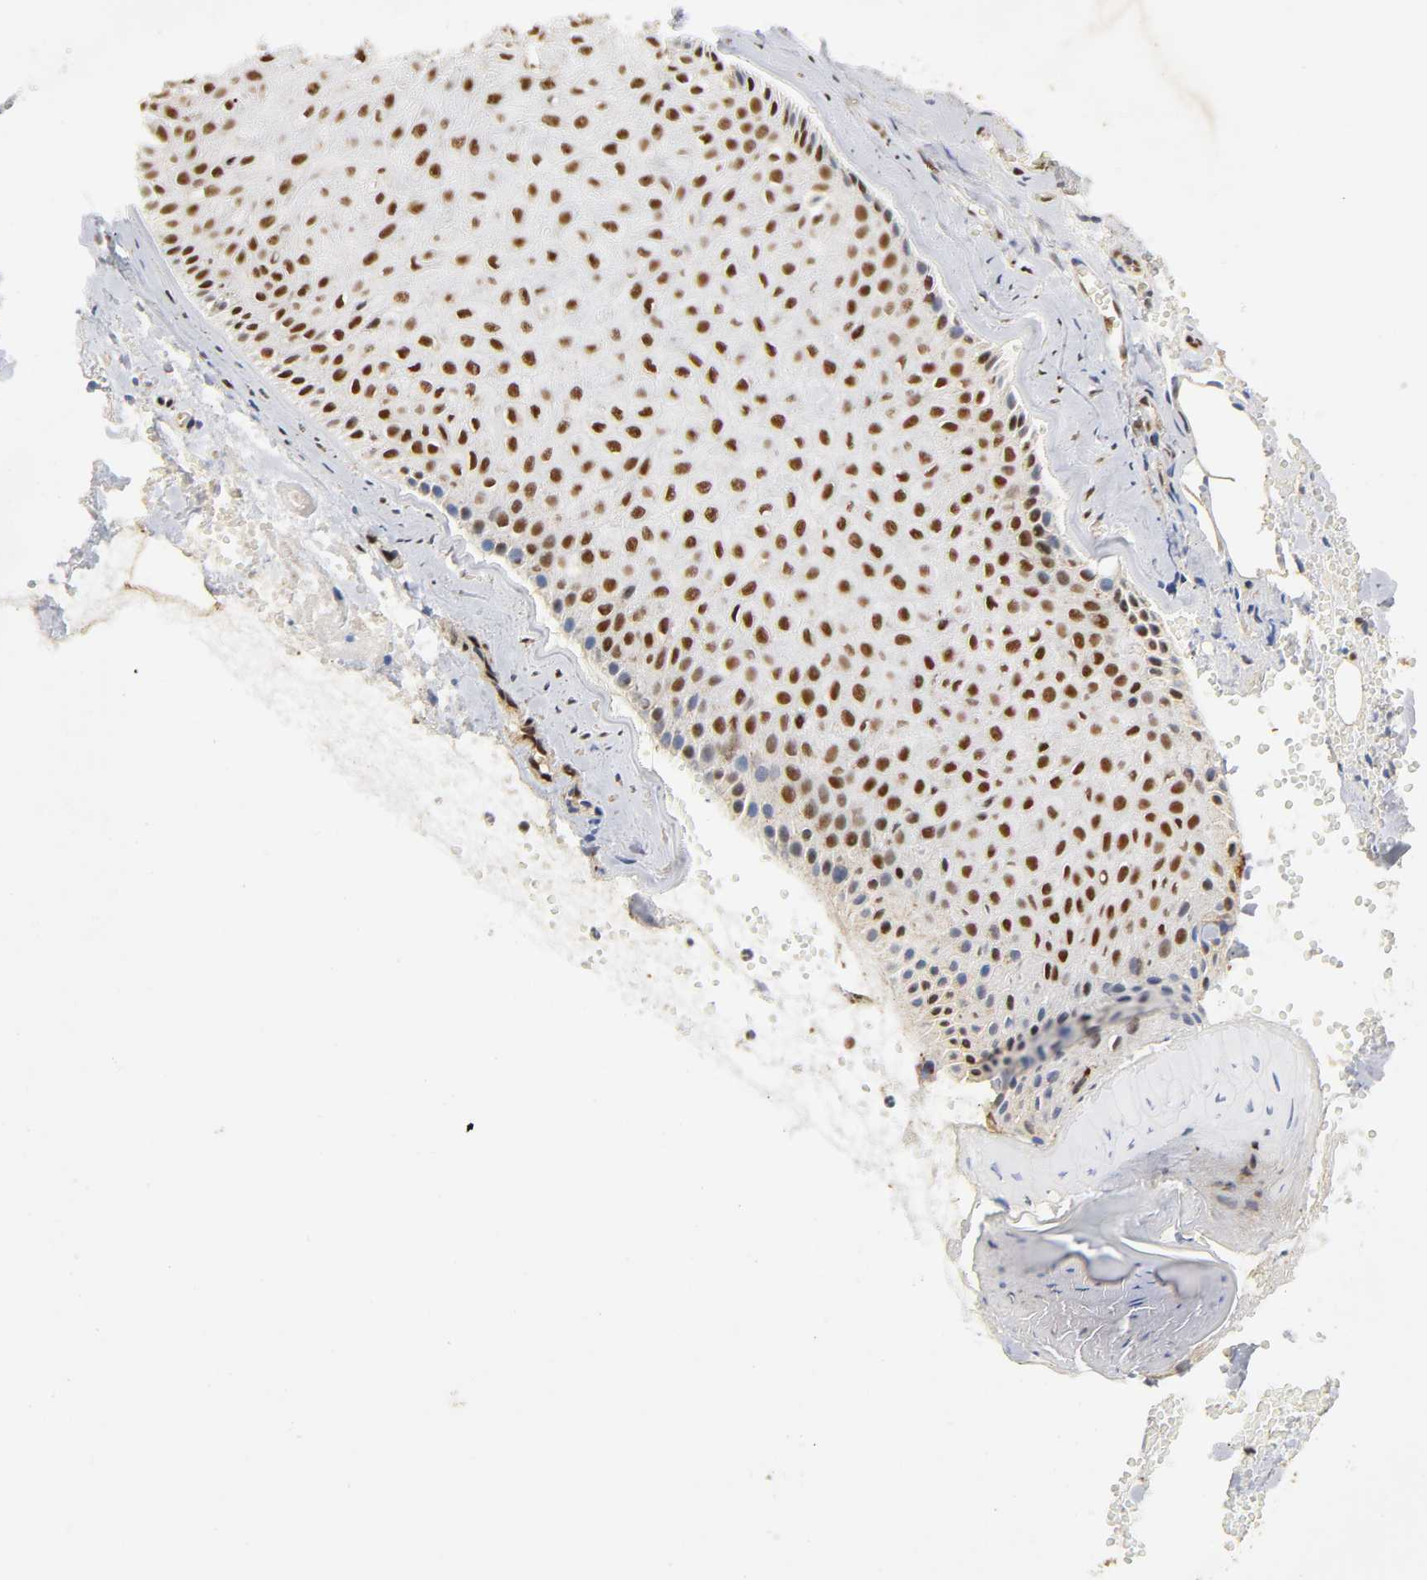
{"staining": {"intensity": "strong", "quantity": ">75%", "location": "nuclear"}, "tissue": "skin cancer", "cell_type": "Tumor cells", "image_type": "cancer", "snomed": [{"axis": "morphology", "description": "Basal cell carcinoma"}, {"axis": "topography", "description": "Skin"}], "caption": "Immunohistochemistry (IHC) (DAB (3,3'-diaminobenzidine)) staining of human skin basal cell carcinoma displays strong nuclear protein expression in about >75% of tumor cells. The protein is shown in brown color, while the nuclei are stained blue.", "gene": "RNF122", "patient": {"sex": "male", "age": 84}}